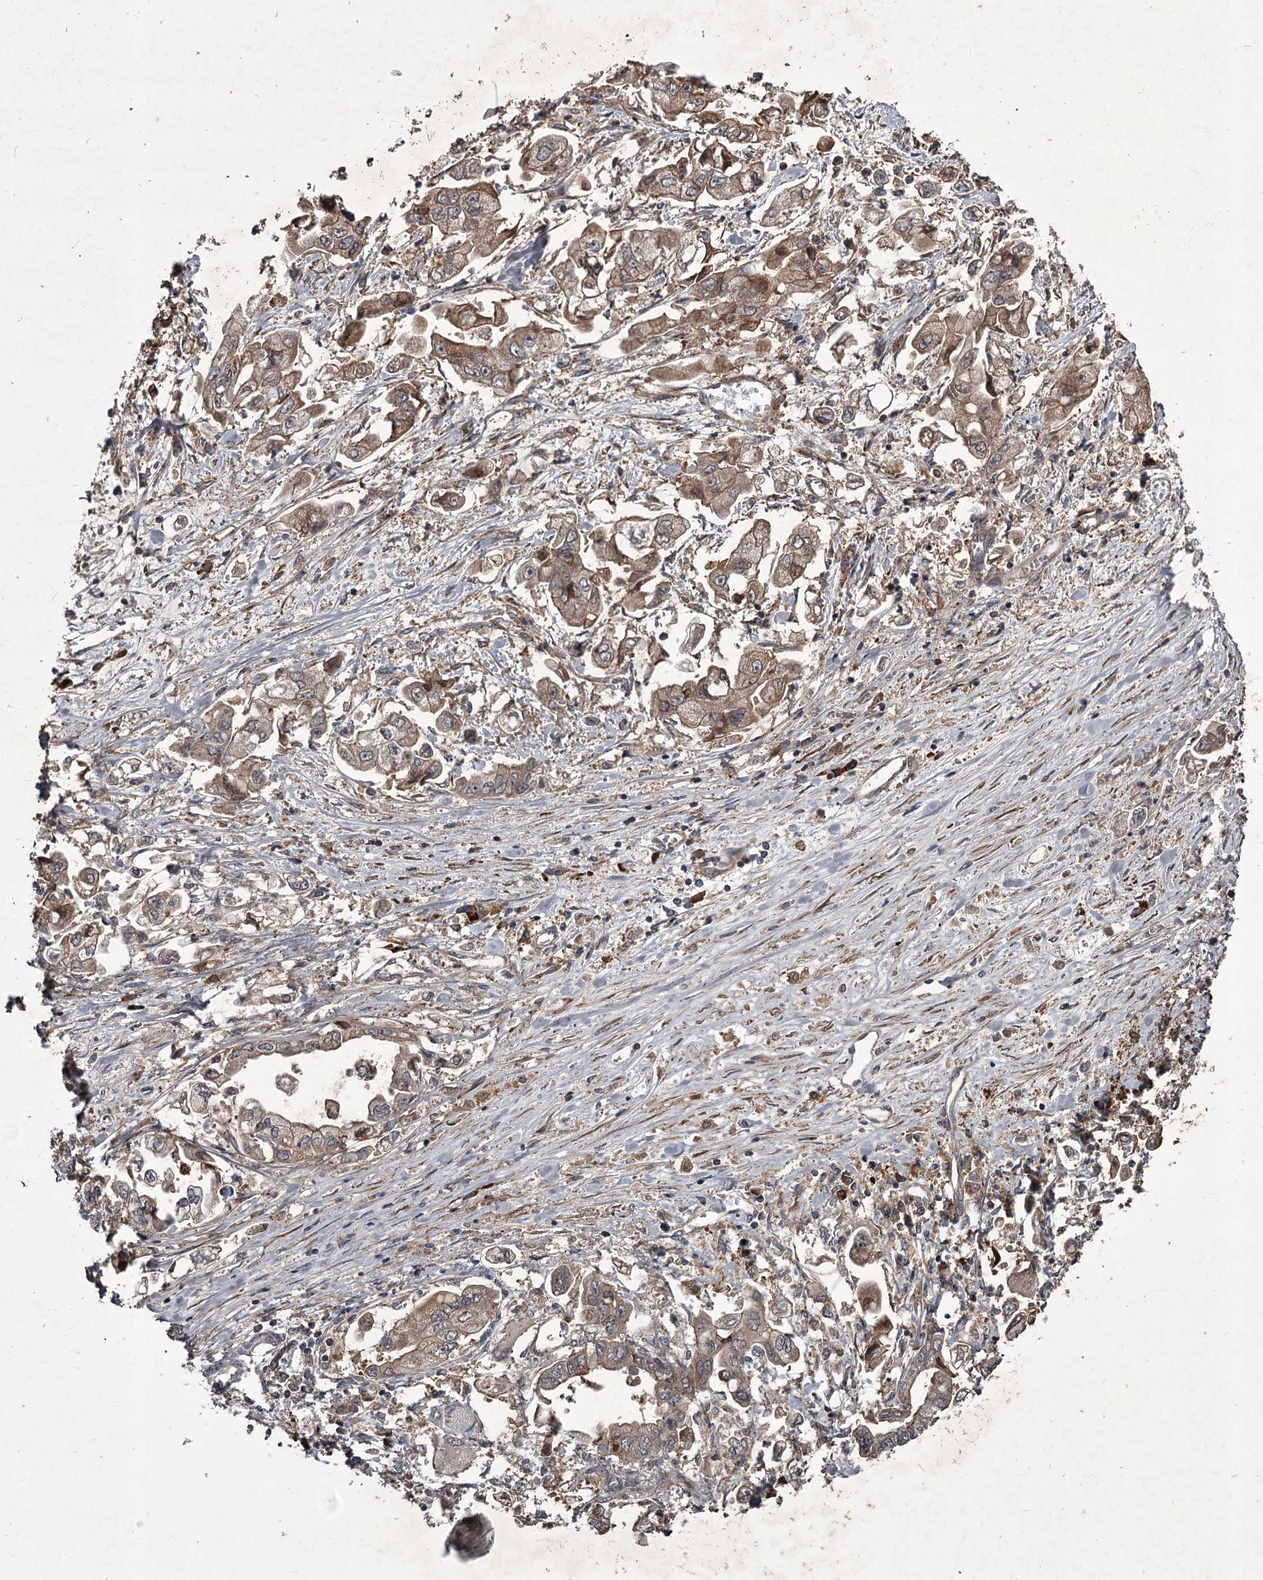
{"staining": {"intensity": "moderate", "quantity": ">75%", "location": "cytoplasmic/membranous"}, "tissue": "stomach cancer", "cell_type": "Tumor cells", "image_type": "cancer", "snomed": [{"axis": "morphology", "description": "Adenocarcinoma, NOS"}, {"axis": "topography", "description": "Stomach"}], "caption": "Adenocarcinoma (stomach) stained for a protein demonstrates moderate cytoplasmic/membranous positivity in tumor cells.", "gene": "UNC93B1", "patient": {"sex": "male", "age": 62}}